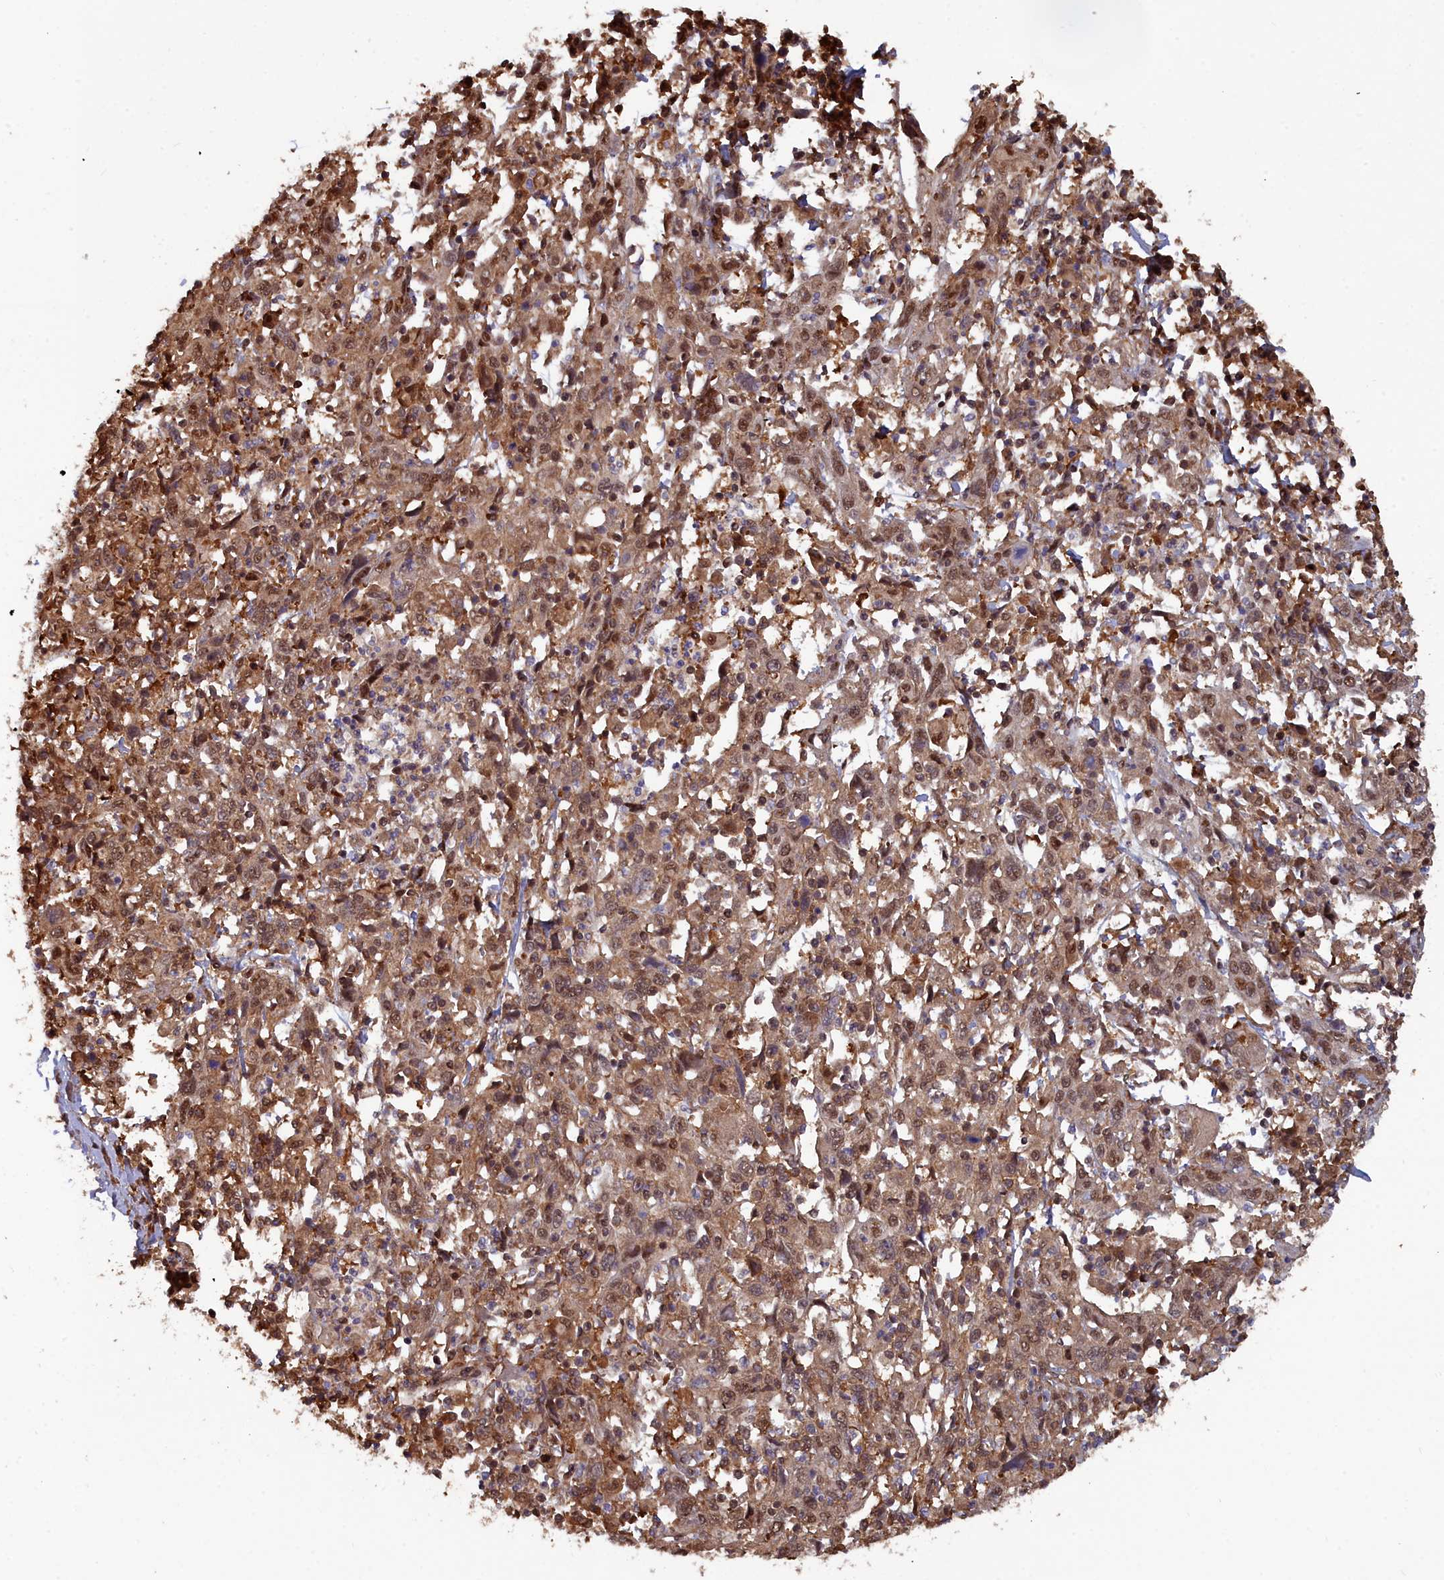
{"staining": {"intensity": "moderate", "quantity": ">75%", "location": "cytoplasmic/membranous,nuclear"}, "tissue": "cervical cancer", "cell_type": "Tumor cells", "image_type": "cancer", "snomed": [{"axis": "morphology", "description": "Squamous cell carcinoma, NOS"}, {"axis": "topography", "description": "Cervix"}], "caption": "Cervical cancer stained with IHC shows moderate cytoplasmic/membranous and nuclear positivity in about >75% of tumor cells.", "gene": "GFRA2", "patient": {"sex": "female", "age": 46}}